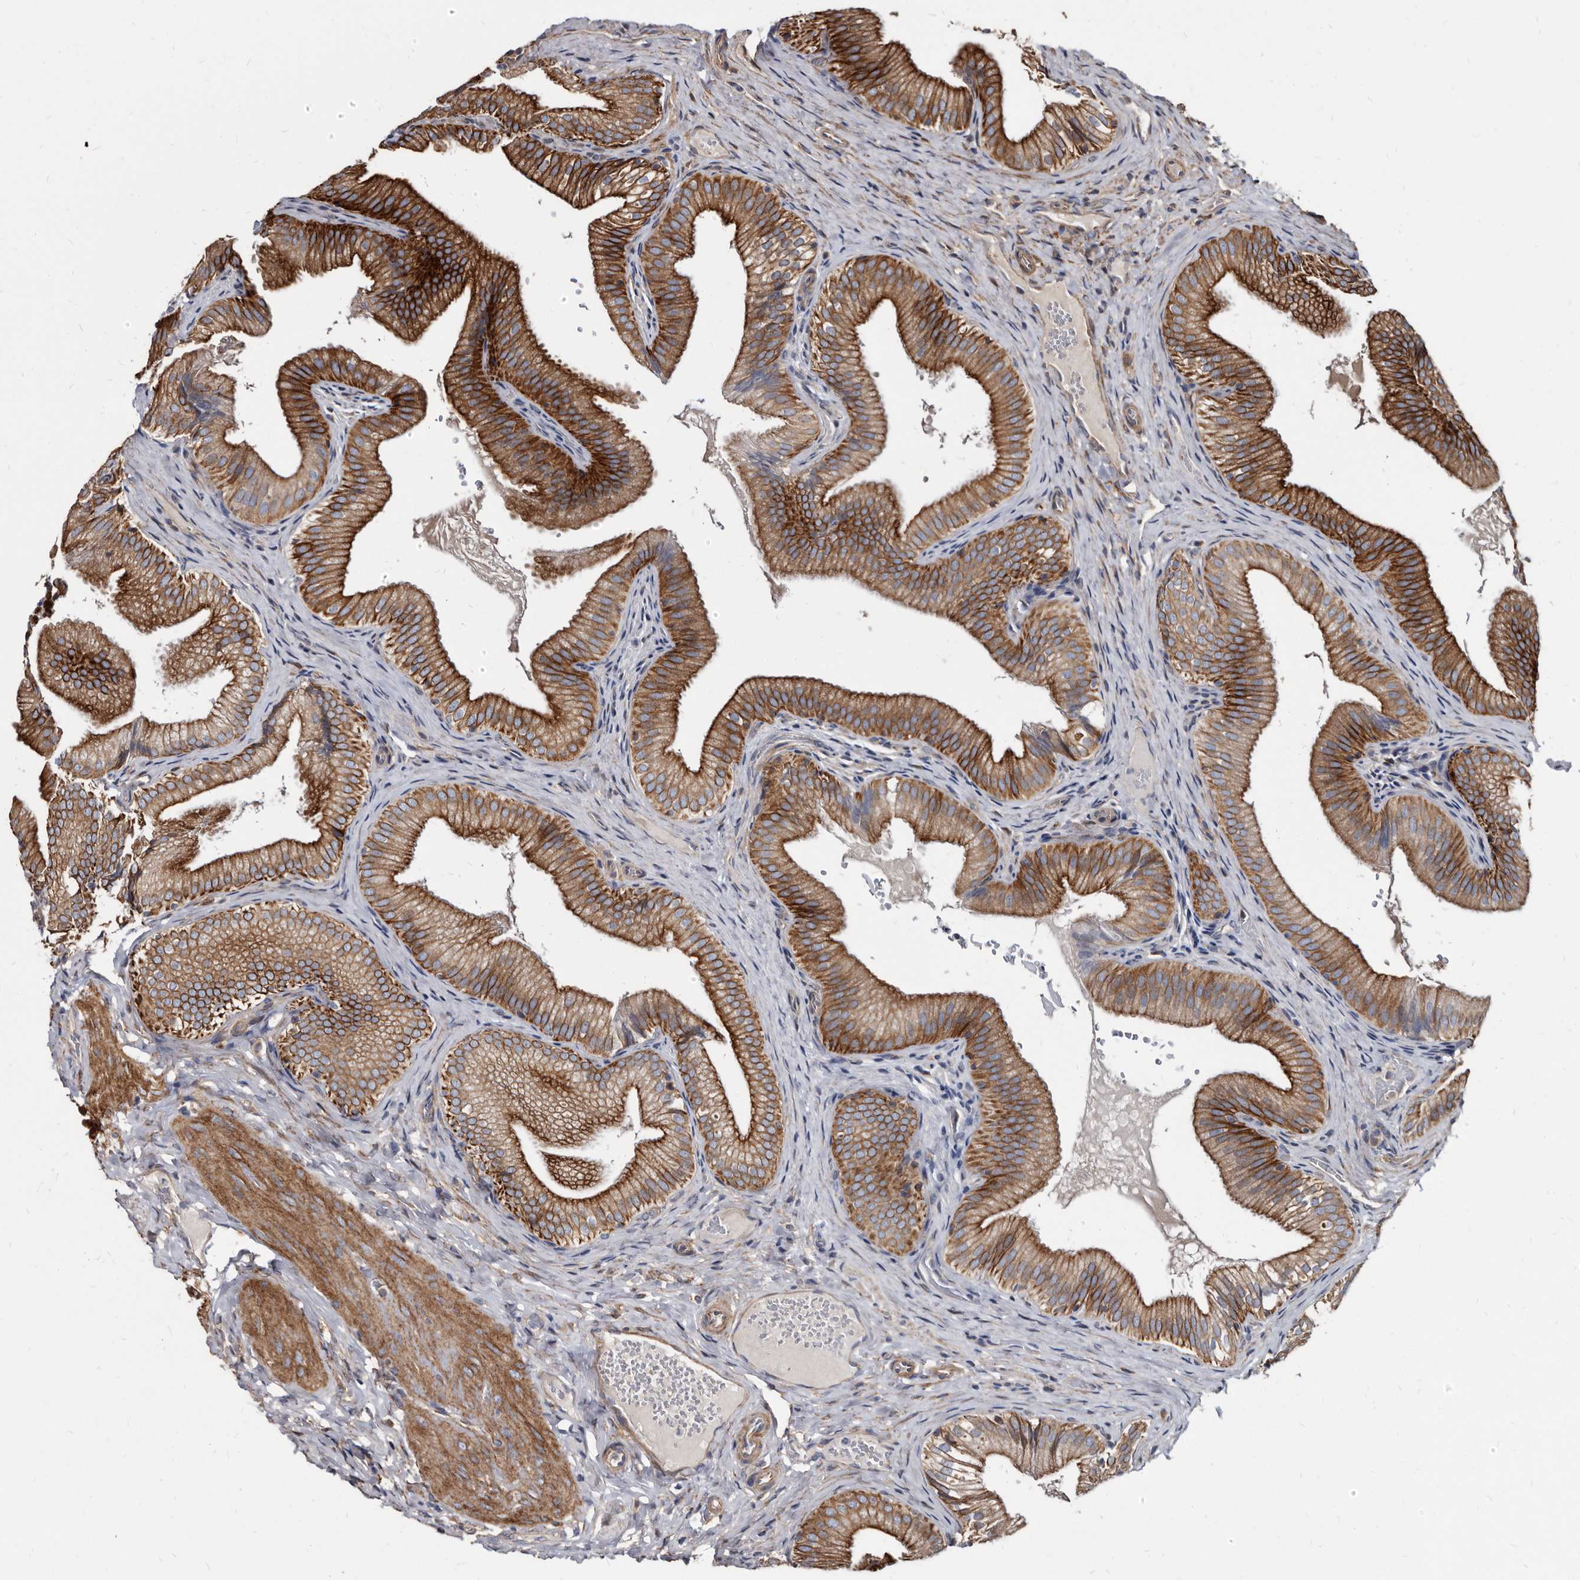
{"staining": {"intensity": "strong", "quantity": ">75%", "location": "cytoplasmic/membranous"}, "tissue": "gallbladder", "cell_type": "Glandular cells", "image_type": "normal", "snomed": [{"axis": "morphology", "description": "Normal tissue, NOS"}, {"axis": "topography", "description": "Gallbladder"}], "caption": "Strong cytoplasmic/membranous protein positivity is appreciated in approximately >75% of glandular cells in gallbladder.", "gene": "KCTD20", "patient": {"sex": "female", "age": 30}}